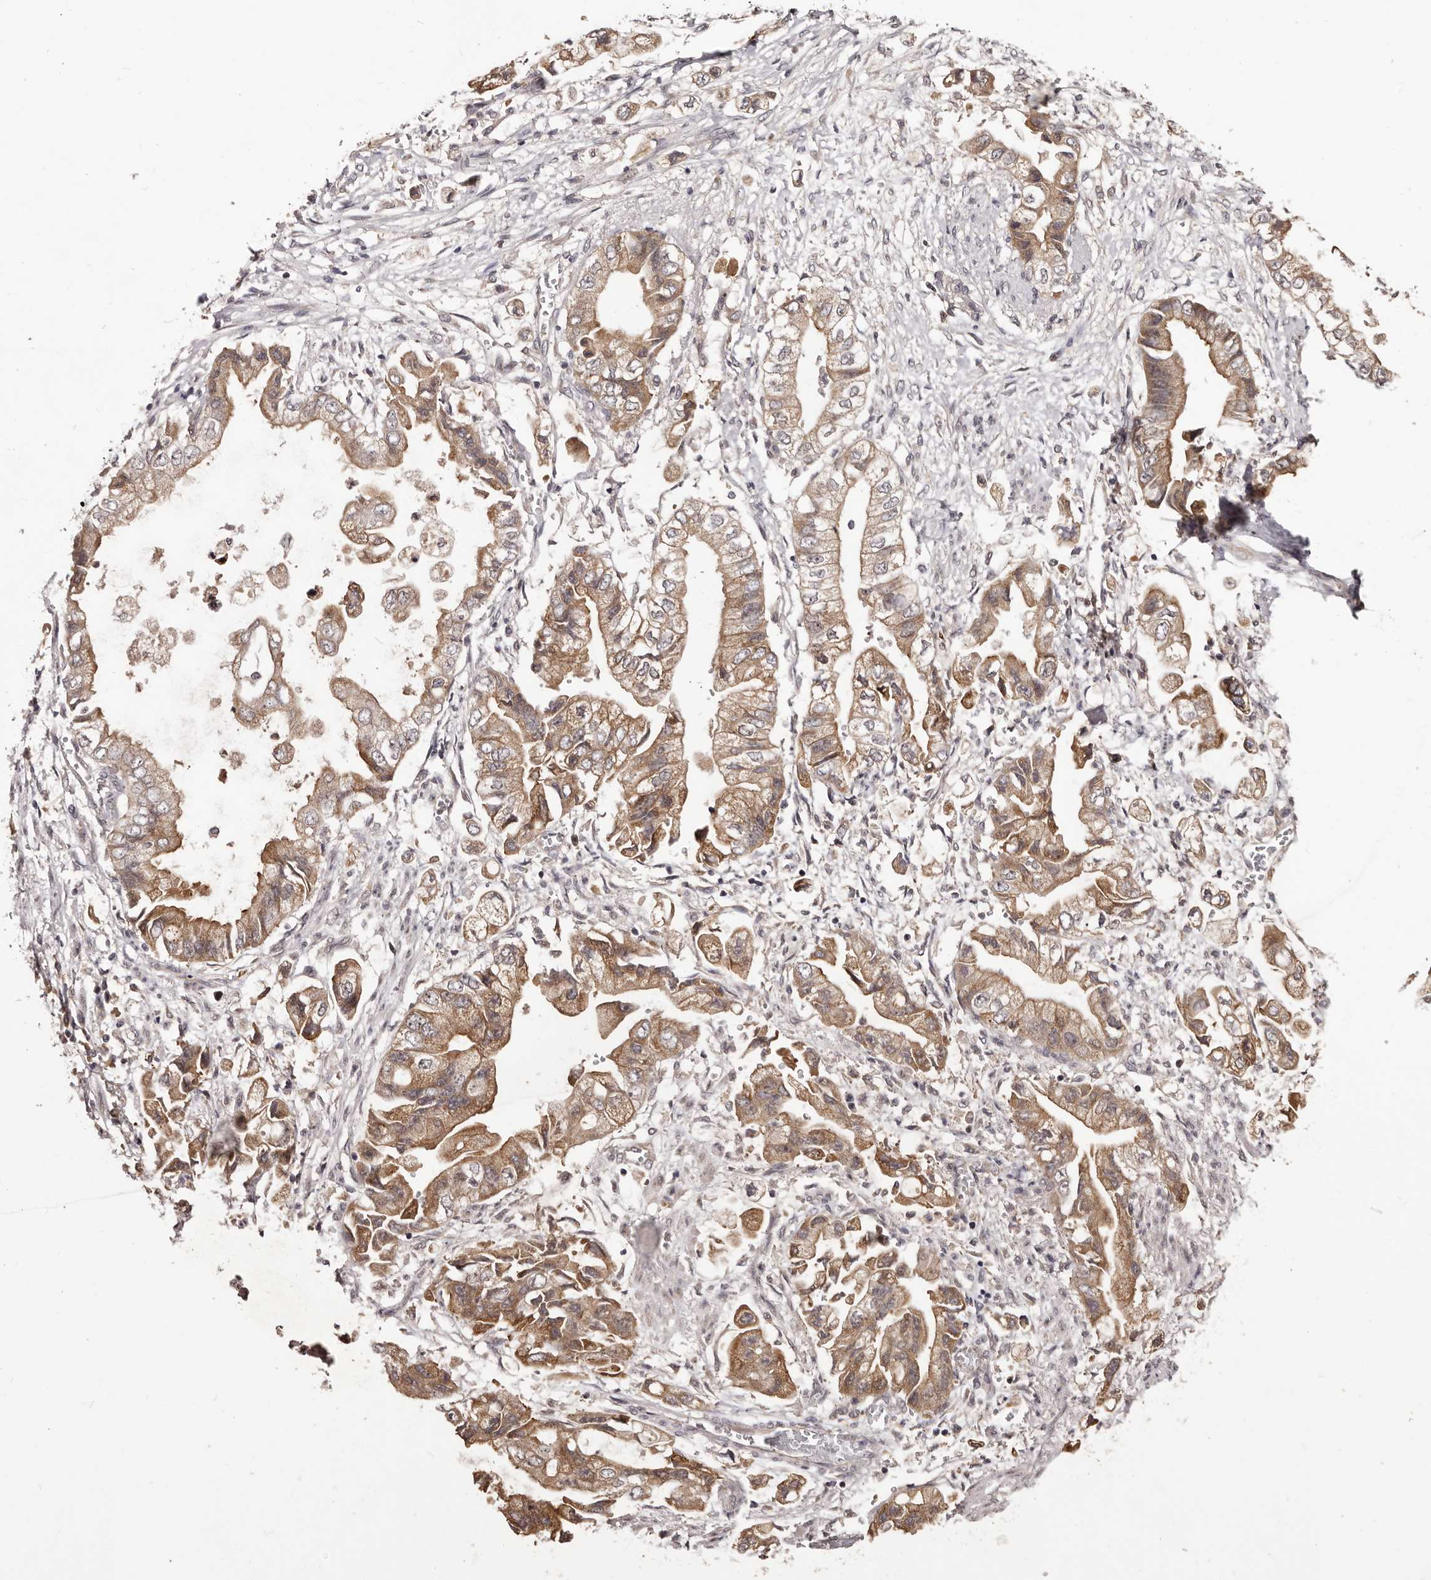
{"staining": {"intensity": "moderate", "quantity": ">75%", "location": "cytoplasmic/membranous"}, "tissue": "stomach cancer", "cell_type": "Tumor cells", "image_type": "cancer", "snomed": [{"axis": "morphology", "description": "Adenocarcinoma, NOS"}, {"axis": "topography", "description": "Stomach"}], "caption": "Tumor cells display medium levels of moderate cytoplasmic/membranous staining in about >75% of cells in human stomach cancer. (Stains: DAB in brown, nuclei in blue, Microscopy: brightfield microscopy at high magnification).", "gene": "MDP1", "patient": {"sex": "male", "age": 62}}